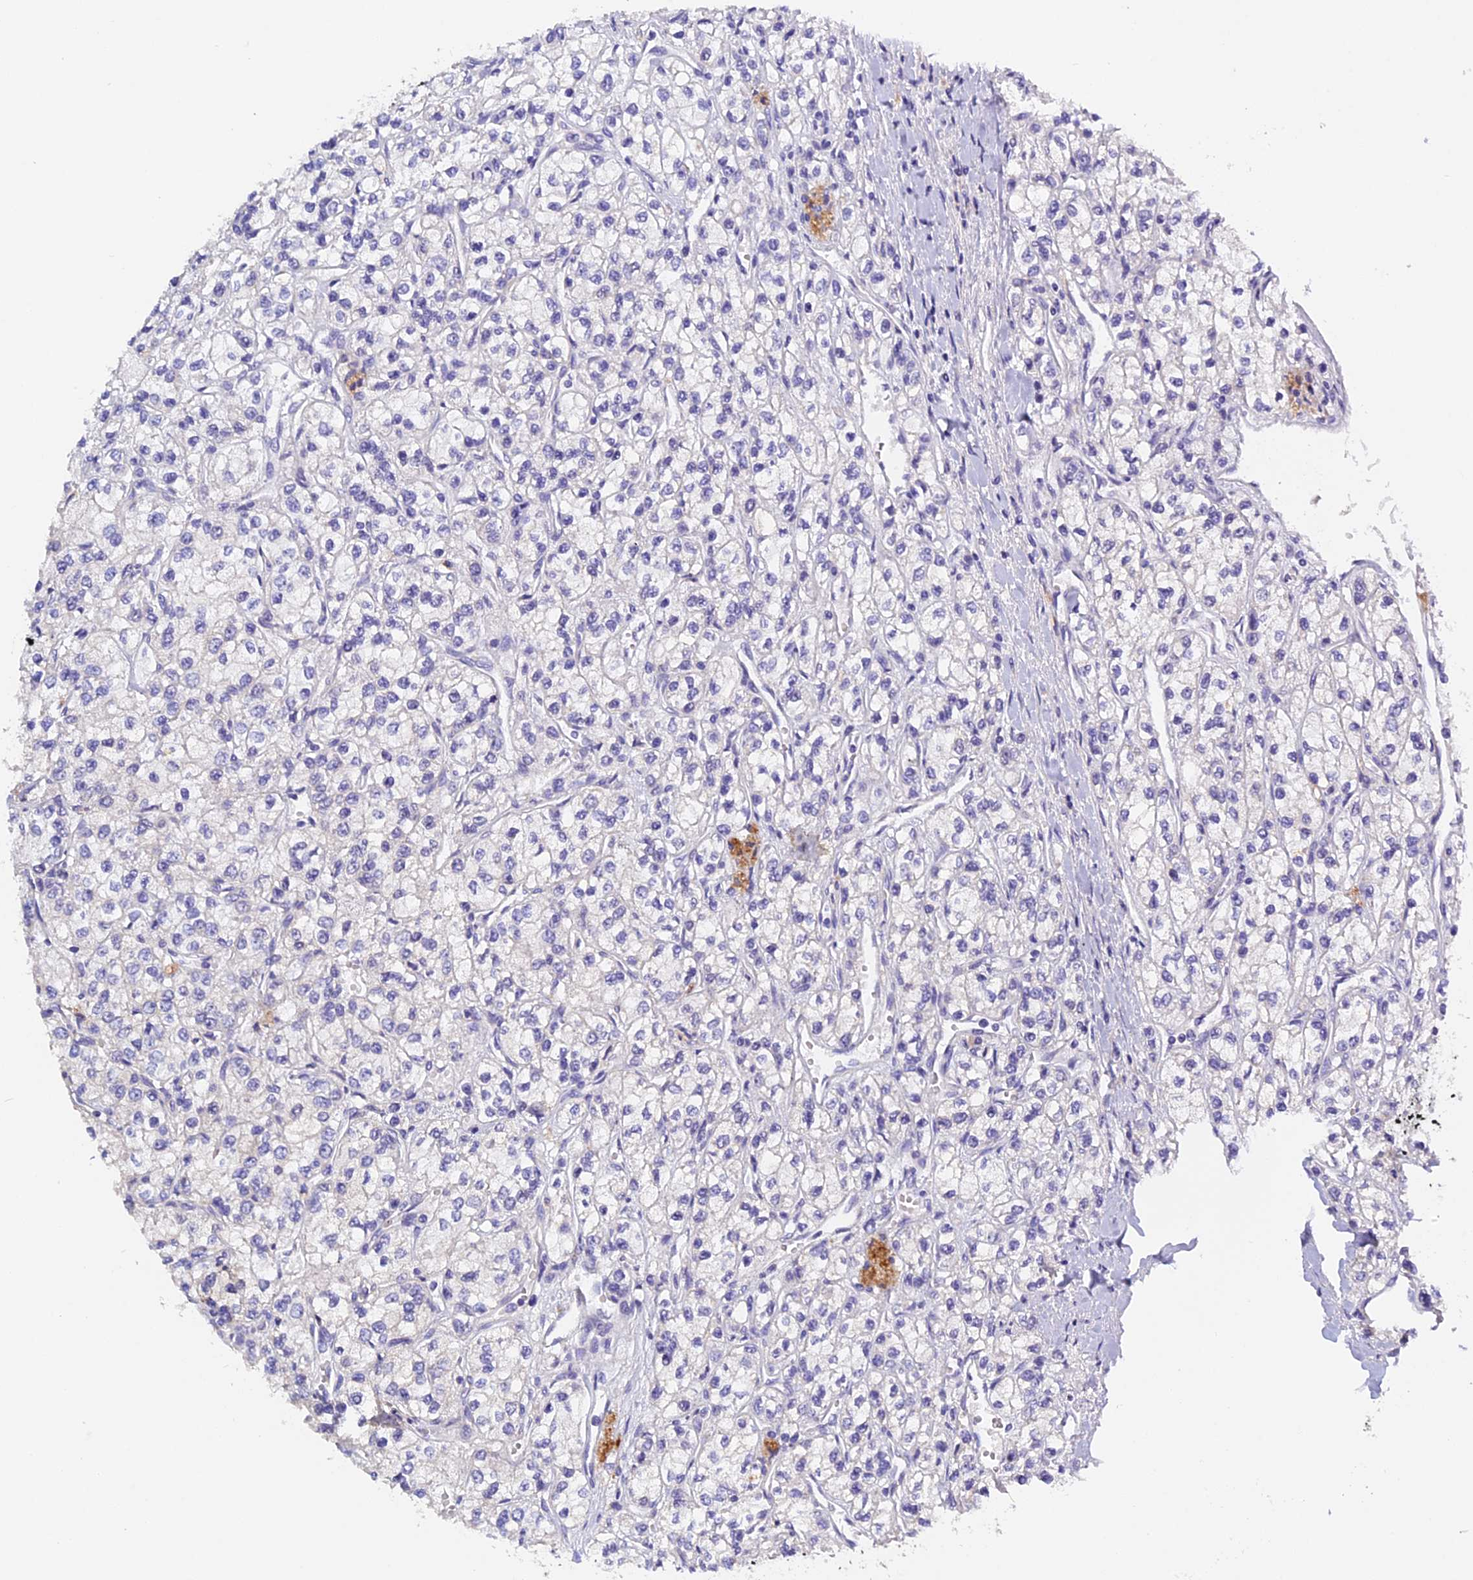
{"staining": {"intensity": "negative", "quantity": "none", "location": "none"}, "tissue": "renal cancer", "cell_type": "Tumor cells", "image_type": "cancer", "snomed": [{"axis": "morphology", "description": "Adenocarcinoma, NOS"}, {"axis": "topography", "description": "Kidney"}], "caption": "Photomicrograph shows no significant protein staining in tumor cells of renal cancer (adenocarcinoma).", "gene": "RTTN", "patient": {"sex": "male", "age": 80}}